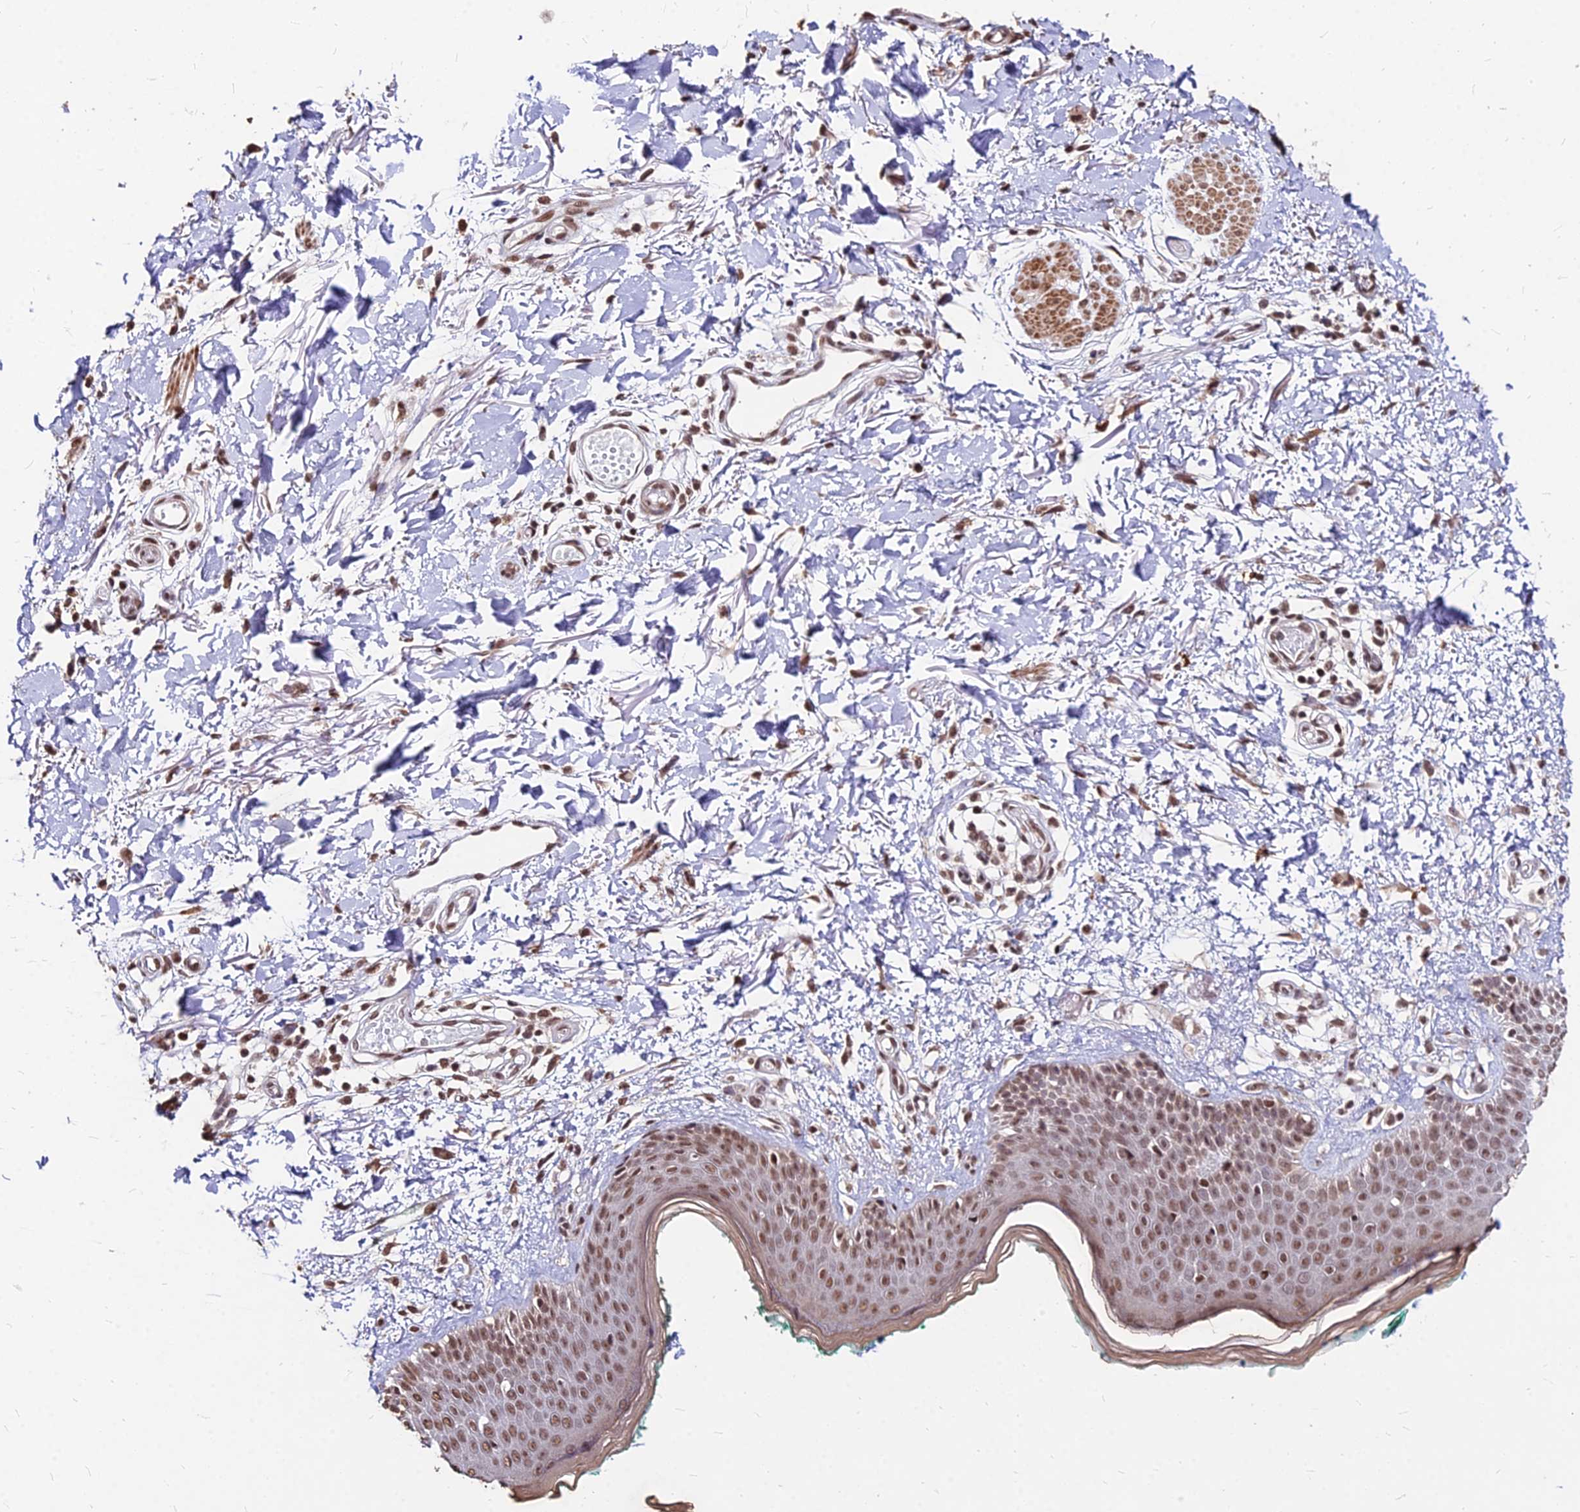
{"staining": {"intensity": "moderate", "quantity": ">75%", "location": "nuclear"}, "tissue": "skin", "cell_type": "Fibroblasts", "image_type": "normal", "snomed": [{"axis": "morphology", "description": "Normal tissue, NOS"}, {"axis": "morphology", "description": "Malignant melanoma, NOS"}, {"axis": "topography", "description": "Skin"}], "caption": "An immunohistochemistry histopathology image of normal tissue is shown. Protein staining in brown shows moderate nuclear positivity in skin within fibroblasts.", "gene": "ZBED4", "patient": {"sex": "male", "age": 62}}